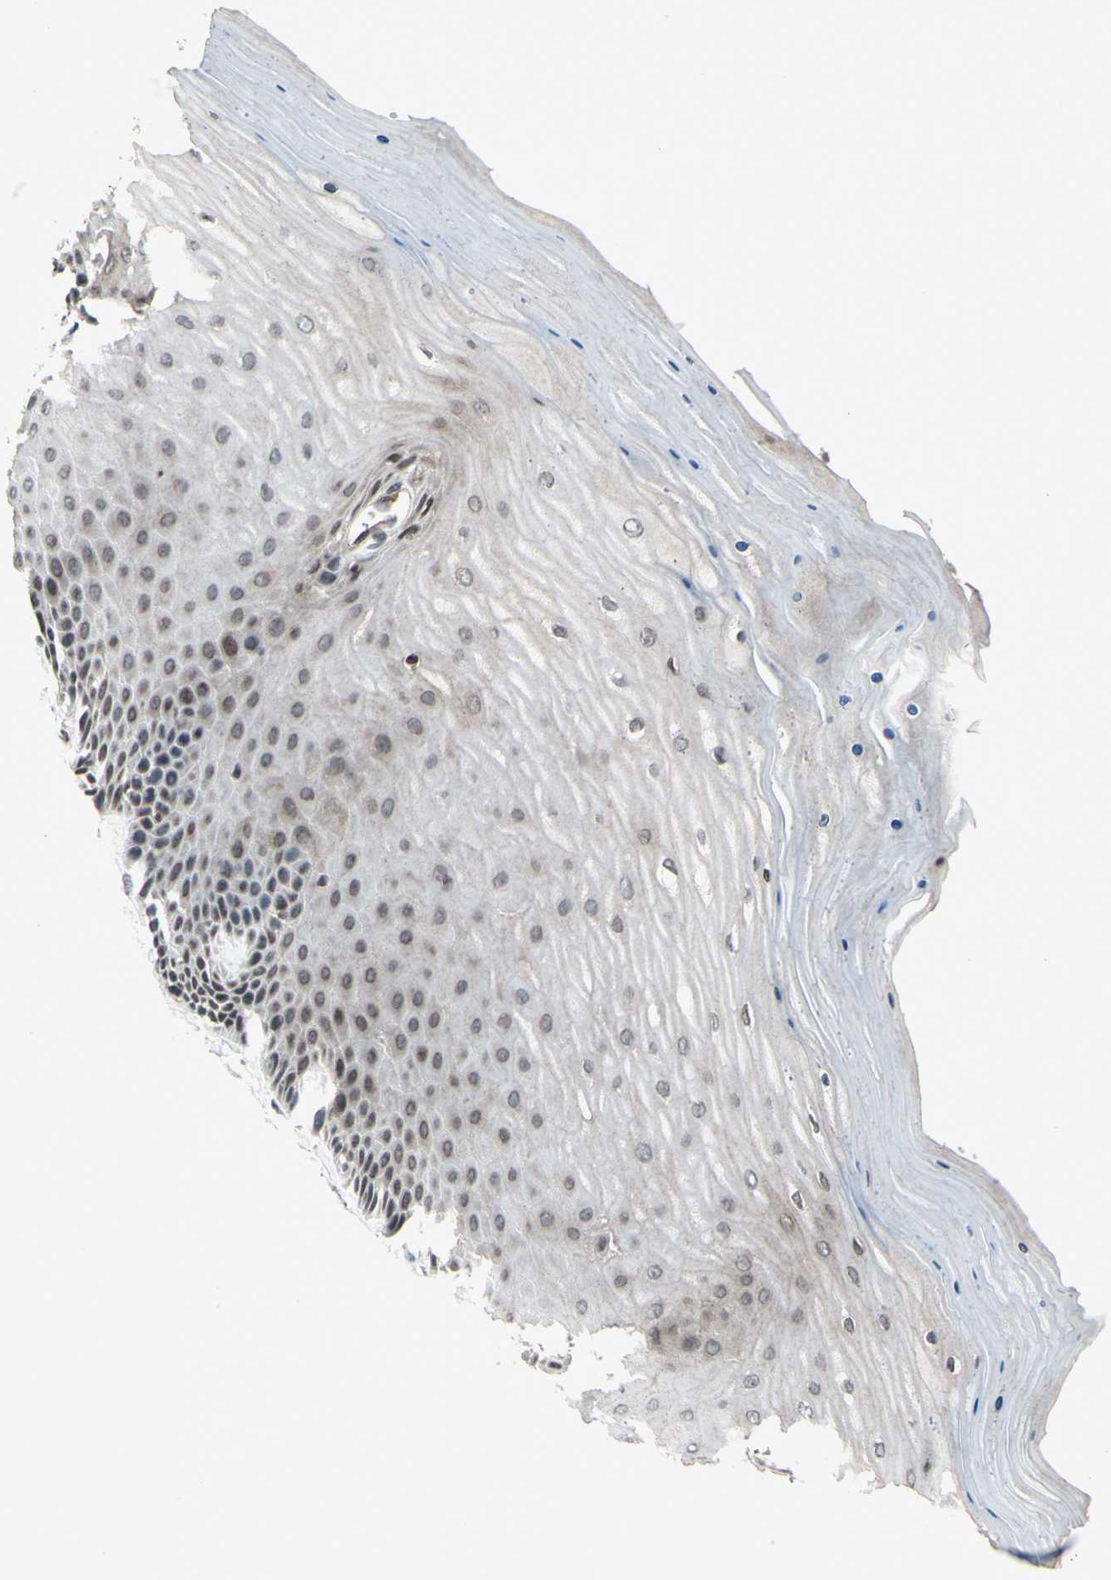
{"staining": {"intensity": "moderate", "quantity": "<25%", "location": "cytoplasmic/membranous,nuclear"}, "tissue": "cervix", "cell_type": "Squamous epithelial cells", "image_type": "normal", "snomed": [{"axis": "morphology", "description": "Normal tissue, NOS"}, {"axis": "topography", "description": "Cervix"}], "caption": "Brown immunohistochemical staining in normal human cervix shows moderate cytoplasmic/membranous,nuclear positivity in approximately <25% of squamous epithelial cells.", "gene": "XPO1", "patient": {"sex": "female", "age": 55}}